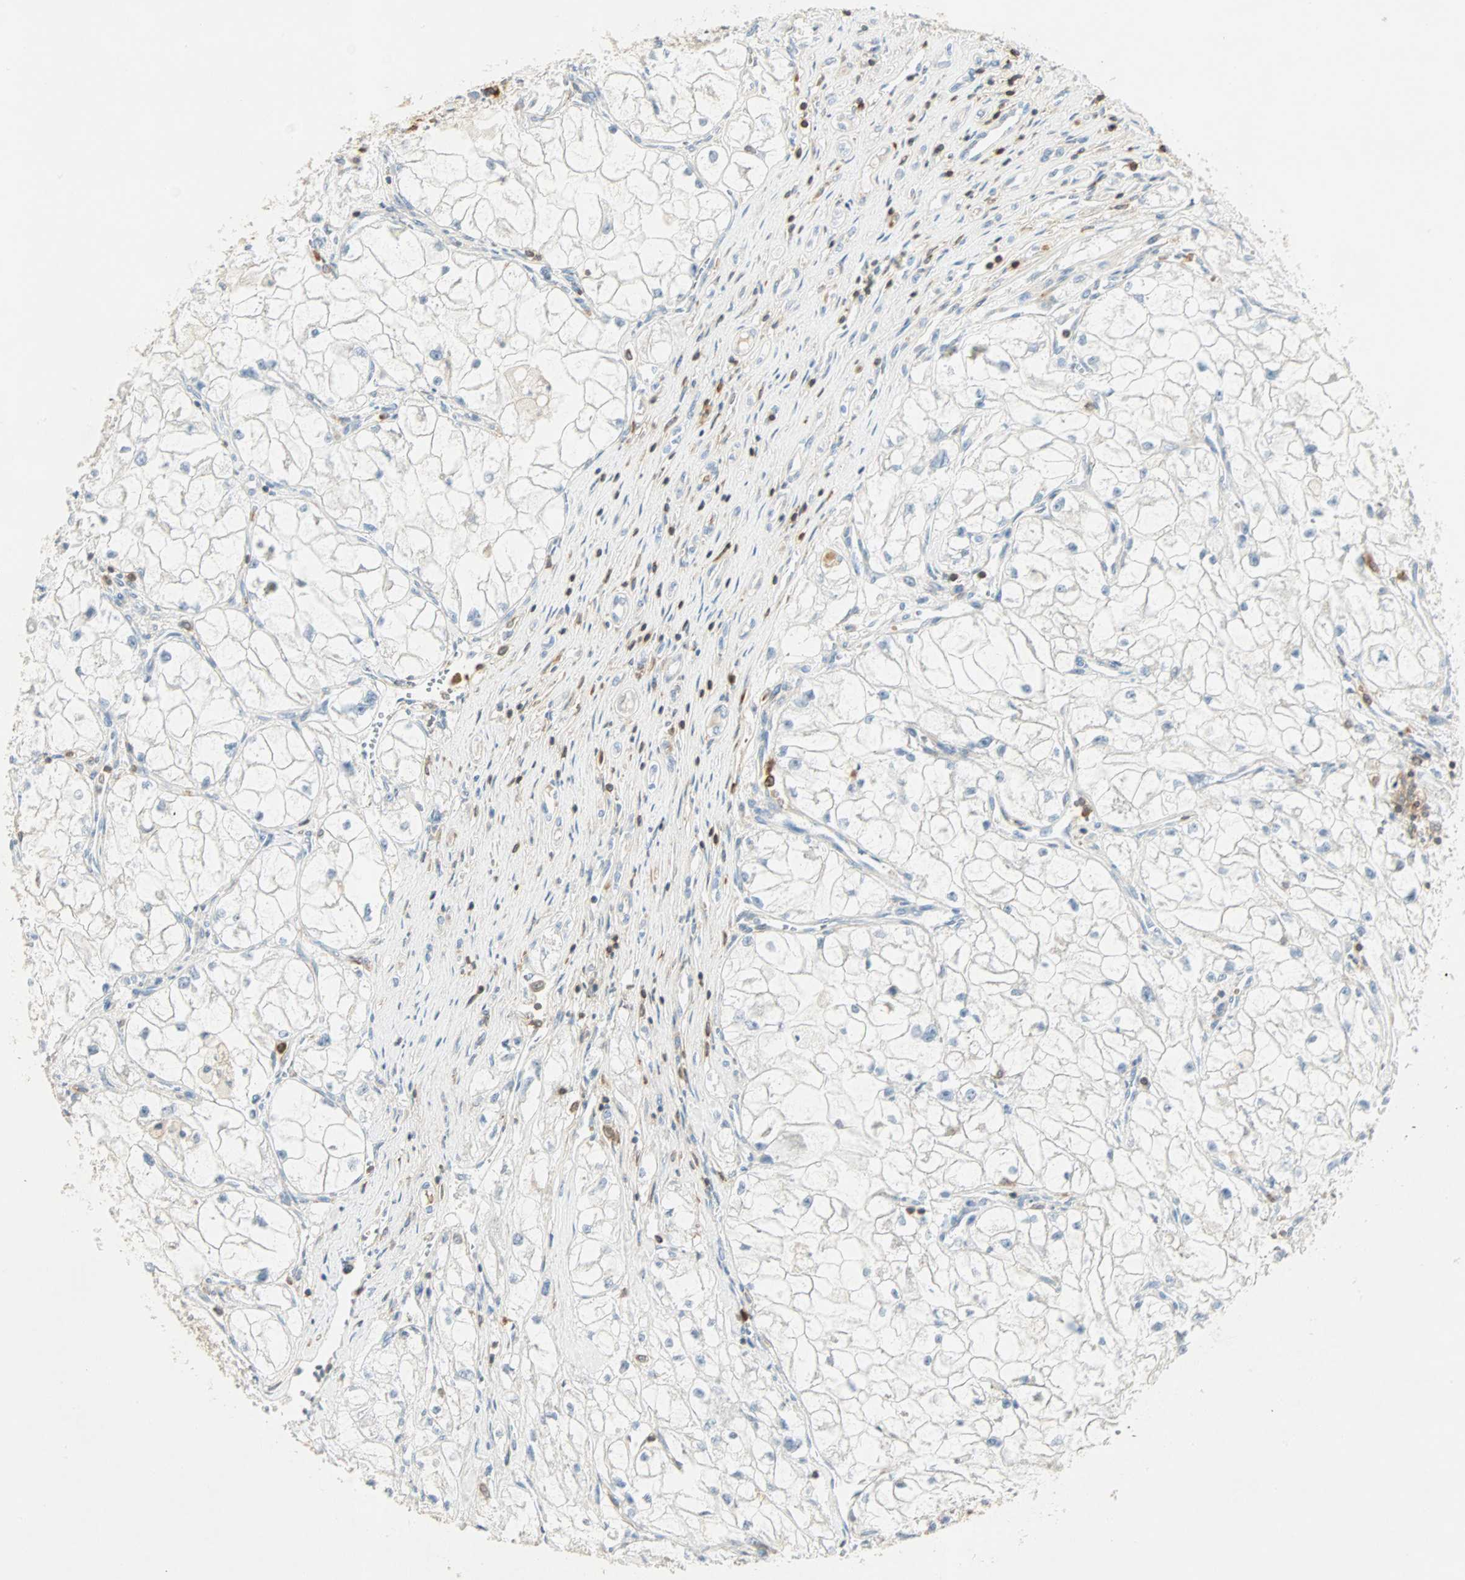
{"staining": {"intensity": "negative", "quantity": "none", "location": "none"}, "tissue": "renal cancer", "cell_type": "Tumor cells", "image_type": "cancer", "snomed": [{"axis": "morphology", "description": "Adenocarcinoma, NOS"}, {"axis": "topography", "description": "Kidney"}], "caption": "Histopathology image shows no significant protein expression in tumor cells of renal cancer (adenocarcinoma).", "gene": "FMNL1", "patient": {"sex": "female", "age": 70}}